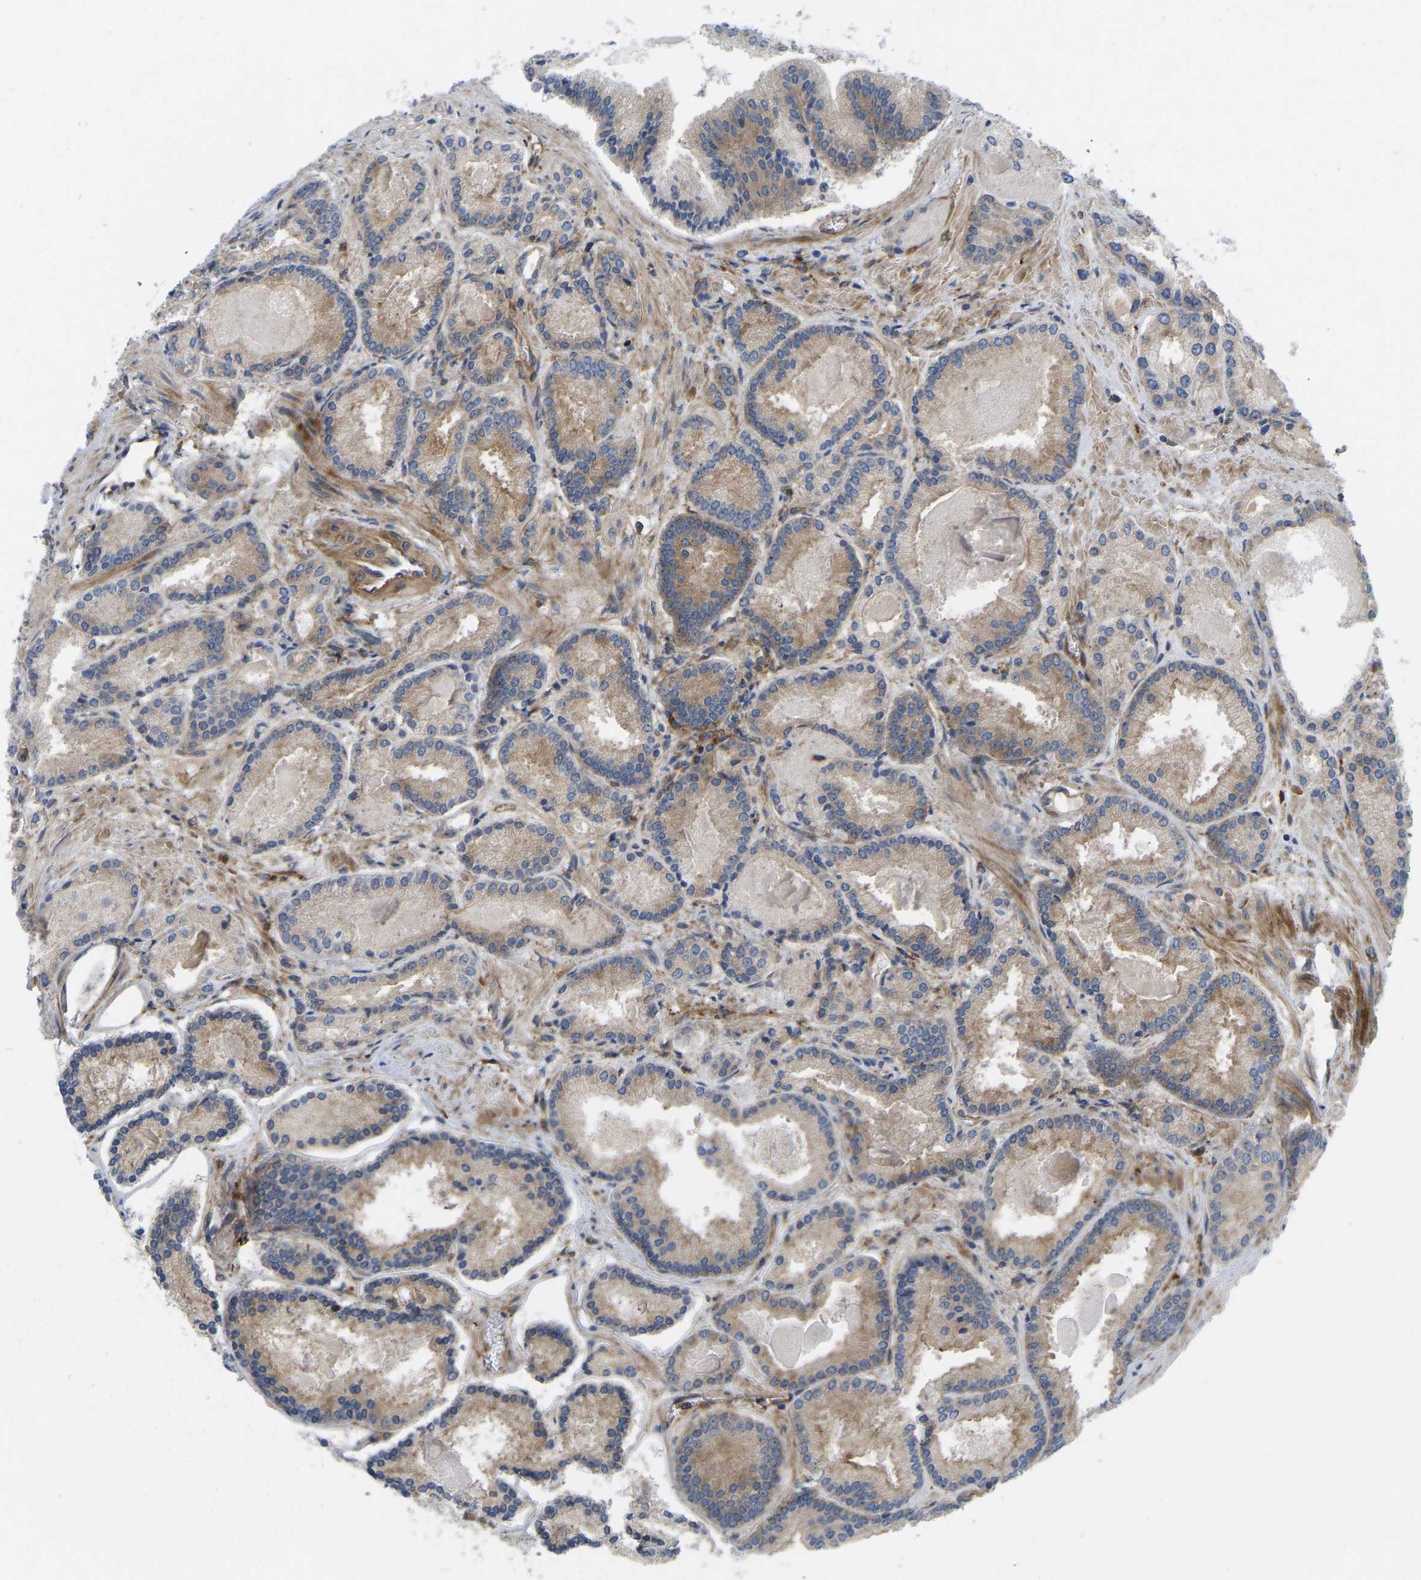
{"staining": {"intensity": "moderate", "quantity": "25%-75%", "location": "cytoplasmic/membranous"}, "tissue": "prostate cancer", "cell_type": "Tumor cells", "image_type": "cancer", "snomed": [{"axis": "morphology", "description": "Adenocarcinoma, Low grade"}, {"axis": "topography", "description": "Prostate"}], "caption": "Human prostate cancer stained with a brown dye exhibits moderate cytoplasmic/membranous positive positivity in about 25%-75% of tumor cells.", "gene": "PICALM", "patient": {"sex": "male", "age": 59}}